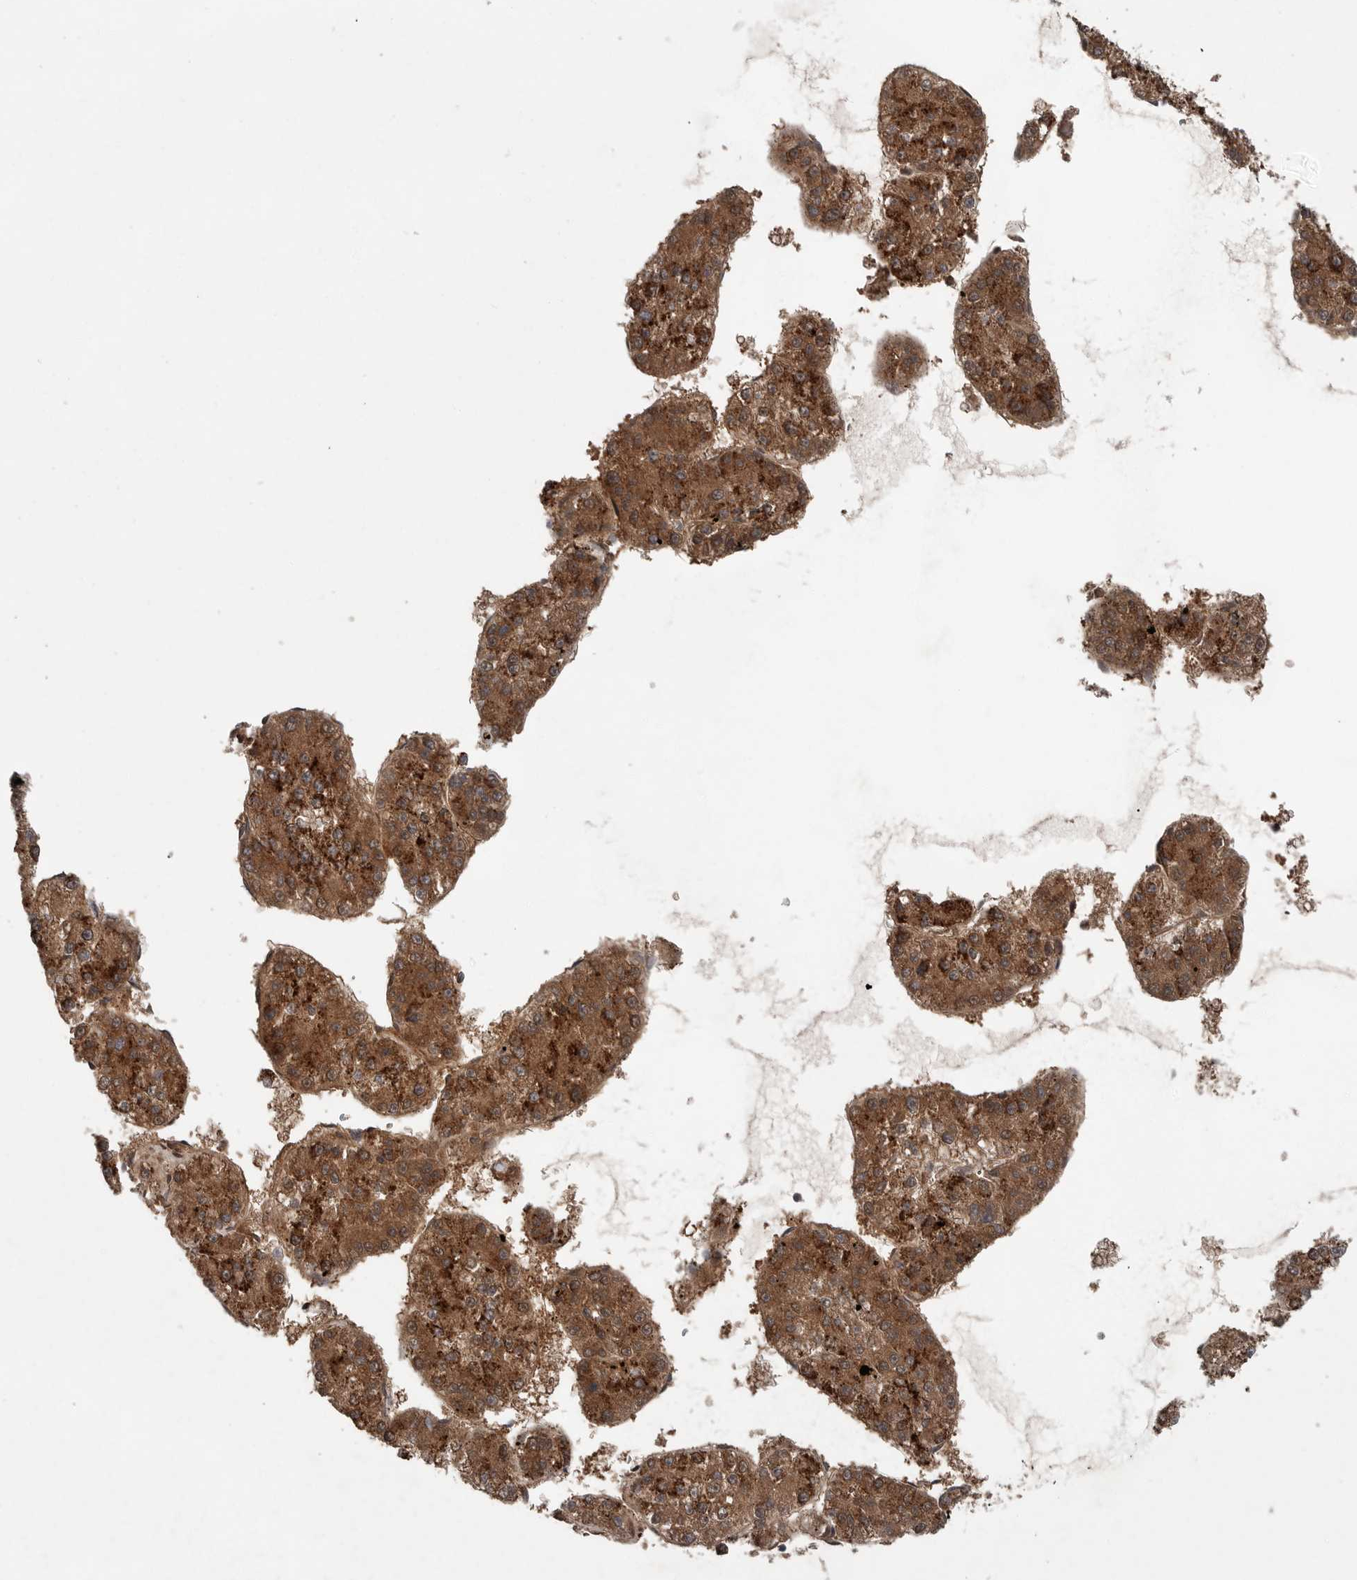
{"staining": {"intensity": "strong", "quantity": ">75%", "location": "cytoplasmic/membranous"}, "tissue": "liver cancer", "cell_type": "Tumor cells", "image_type": "cancer", "snomed": [{"axis": "morphology", "description": "Carcinoma, Hepatocellular, NOS"}, {"axis": "topography", "description": "Liver"}], "caption": "IHC (DAB) staining of human liver hepatocellular carcinoma shows strong cytoplasmic/membranous protein positivity in approximately >75% of tumor cells.", "gene": "SCP2", "patient": {"sex": "female", "age": 73}}